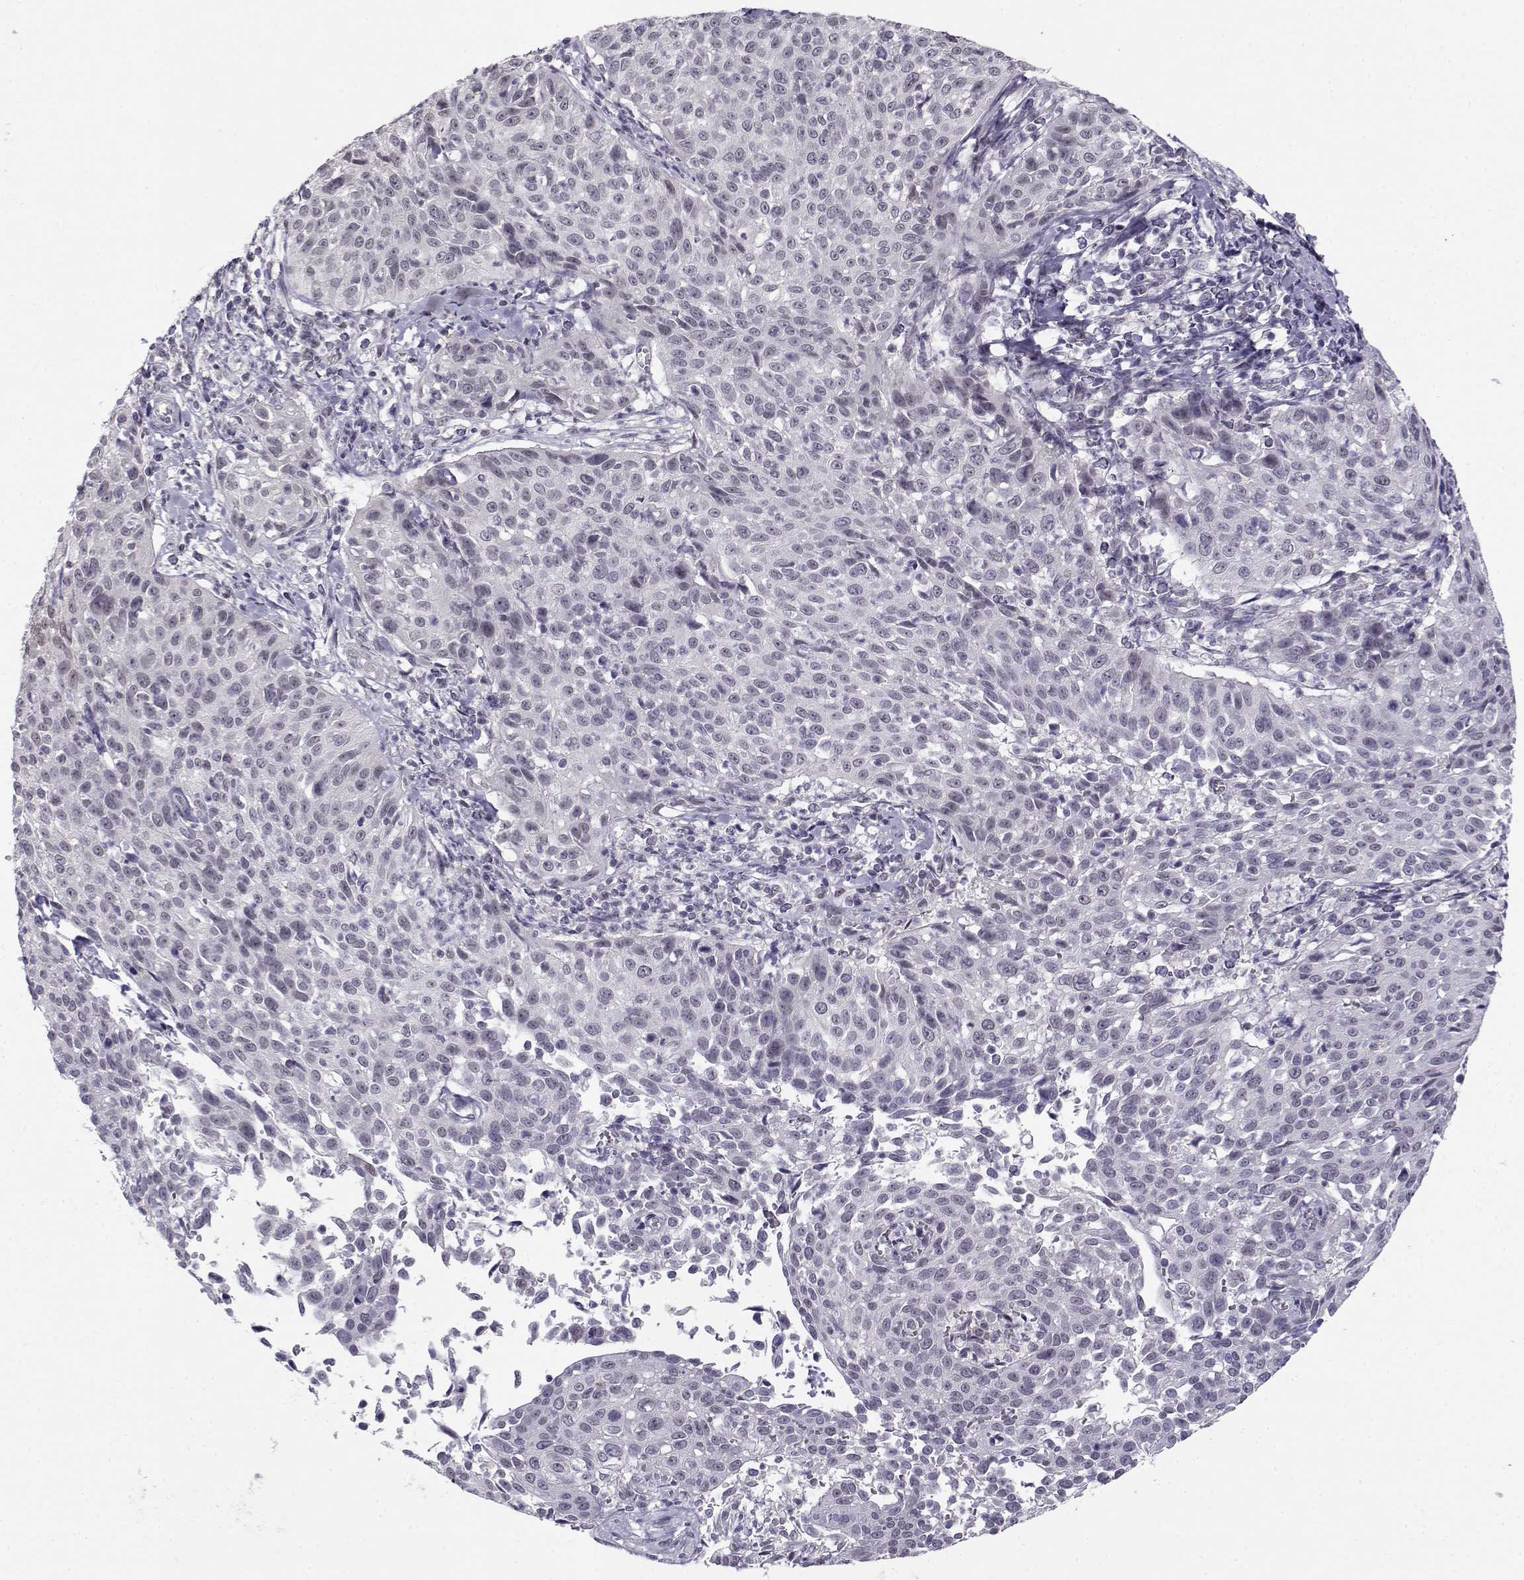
{"staining": {"intensity": "negative", "quantity": "none", "location": "none"}, "tissue": "cervical cancer", "cell_type": "Tumor cells", "image_type": "cancer", "snomed": [{"axis": "morphology", "description": "Squamous cell carcinoma, NOS"}, {"axis": "topography", "description": "Cervix"}], "caption": "An image of human cervical cancer (squamous cell carcinoma) is negative for staining in tumor cells.", "gene": "C16orf86", "patient": {"sex": "female", "age": 26}}